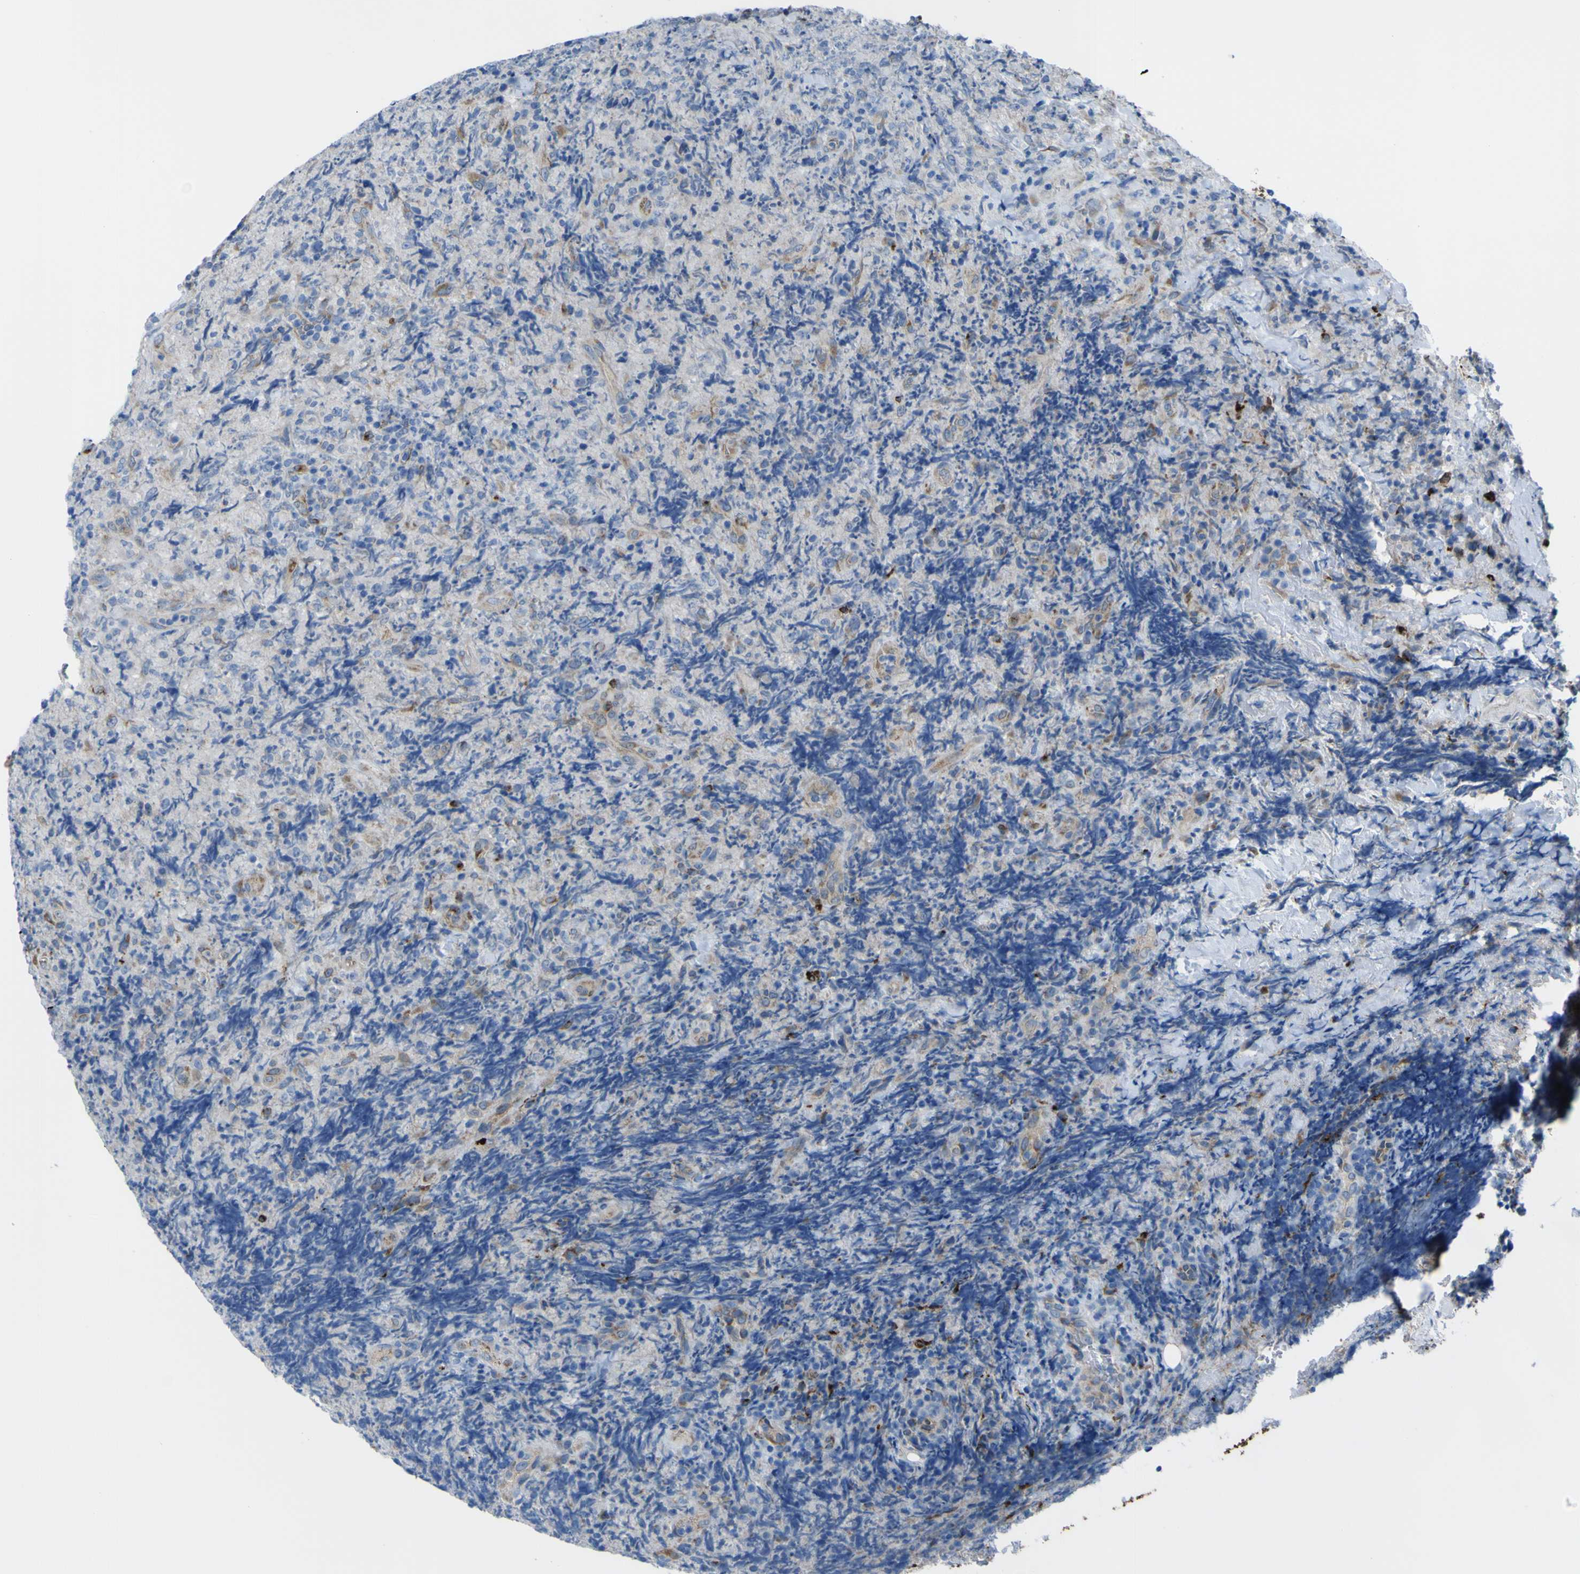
{"staining": {"intensity": "negative", "quantity": "none", "location": "none"}, "tissue": "lymphoma", "cell_type": "Tumor cells", "image_type": "cancer", "snomed": [{"axis": "morphology", "description": "Malignant lymphoma, non-Hodgkin's type, High grade"}, {"axis": "topography", "description": "Tonsil"}], "caption": "A high-resolution histopathology image shows IHC staining of malignant lymphoma, non-Hodgkin's type (high-grade), which exhibits no significant expression in tumor cells. (DAB immunohistochemistry visualized using brightfield microscopy, high magnification).", "gene": "CST3", "patient": {"sex": "female", "age": 36}}